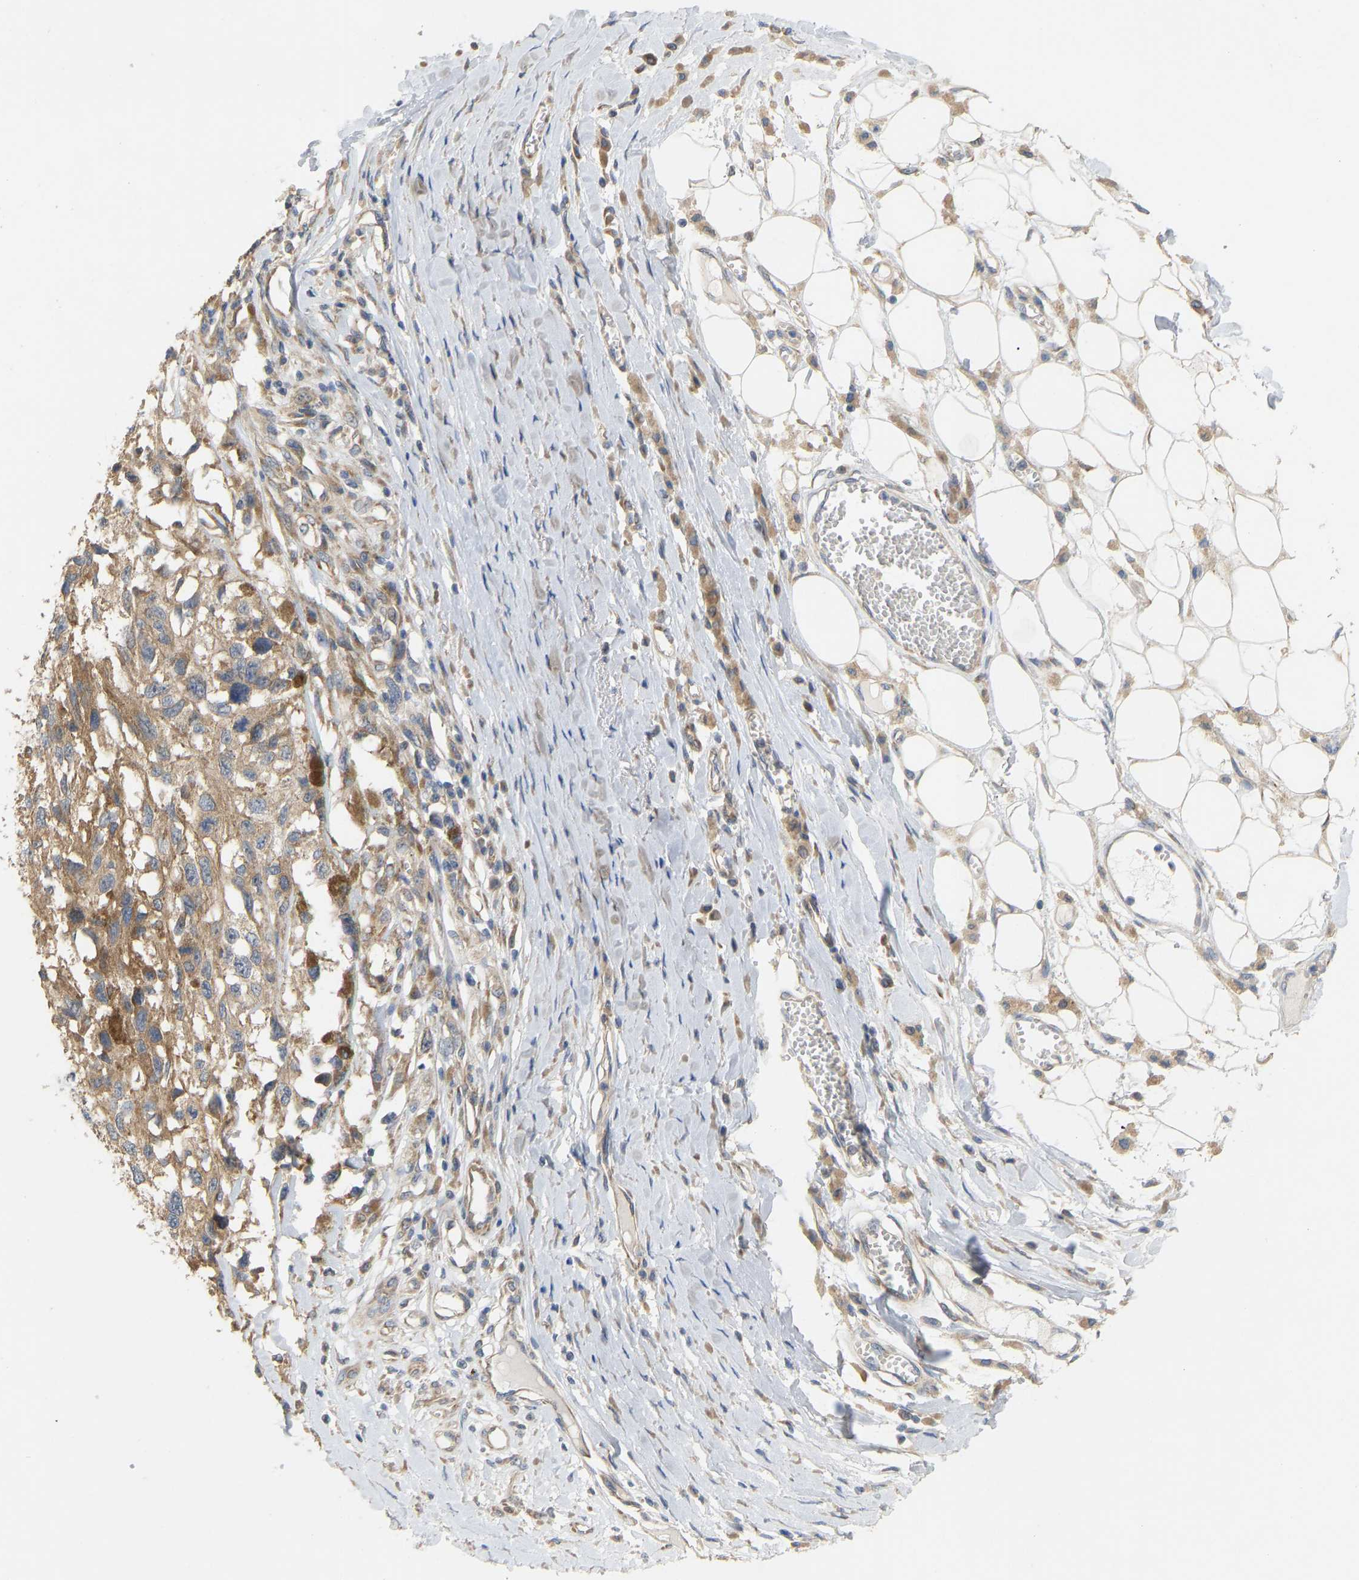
{"staining": {"intensity": "weak", "quantity": ">75%", "location": "cytoplasmic/membranous"}, "tissue": "melanoma", "cell_type": "Tumor cells", "image_type": "cancer", "snomed": [{"axis": "morphology", "description": "Malignant melanoma, Metastatic site"}, {"axis": "topography", "description": "Lymph node"}], "caption": "Weak cytoplasmic/membranous protein expression is present in about >75% of tumor cells in malignant melanoma (metastatic site). Using DAB (3,3'-diaminobenzidine) (brown) and hematoxylin (blue) stains, captured at high magnification using brightfield microscopy.", "gene": "HACD2", "patient": {"sex": "male", "age": 59}}